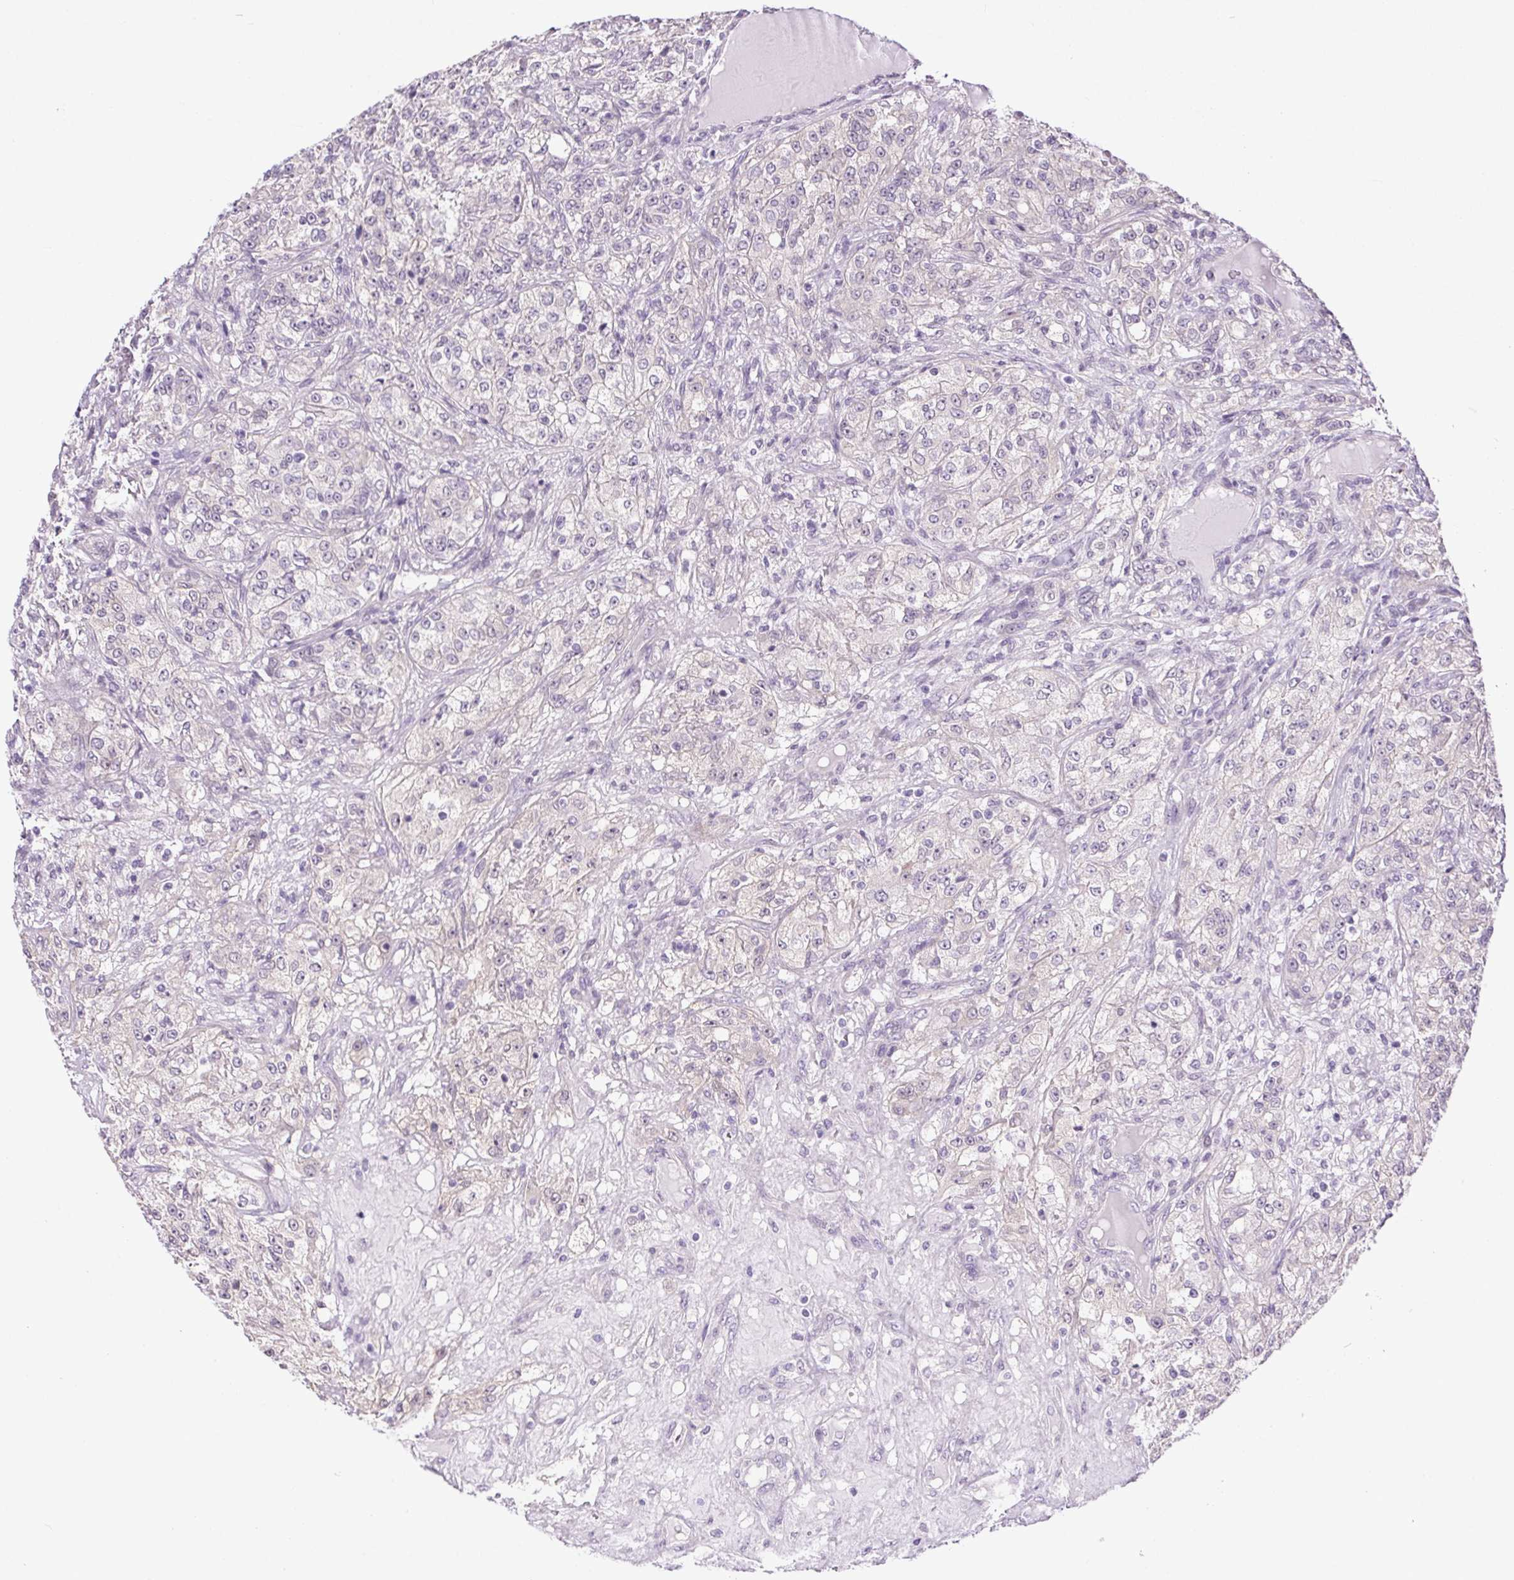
{"staining": {"intensity": "negative", "quantity": "none", "location": "none"}, "tissue": "renal cancer", "cell_type": "Tumor cells", "image_type": "cancer", "snomed": [{"axis": "morphology", "description": "Adenocarcinoma, NOS"}, {"axis": "topography", "description": "Kidney"}], "caption": "There is no significant staining in tumor cells of renal adenocarcinoma.", "gene": "SYT11", "patient": {"sex": "female", "age": 63}}